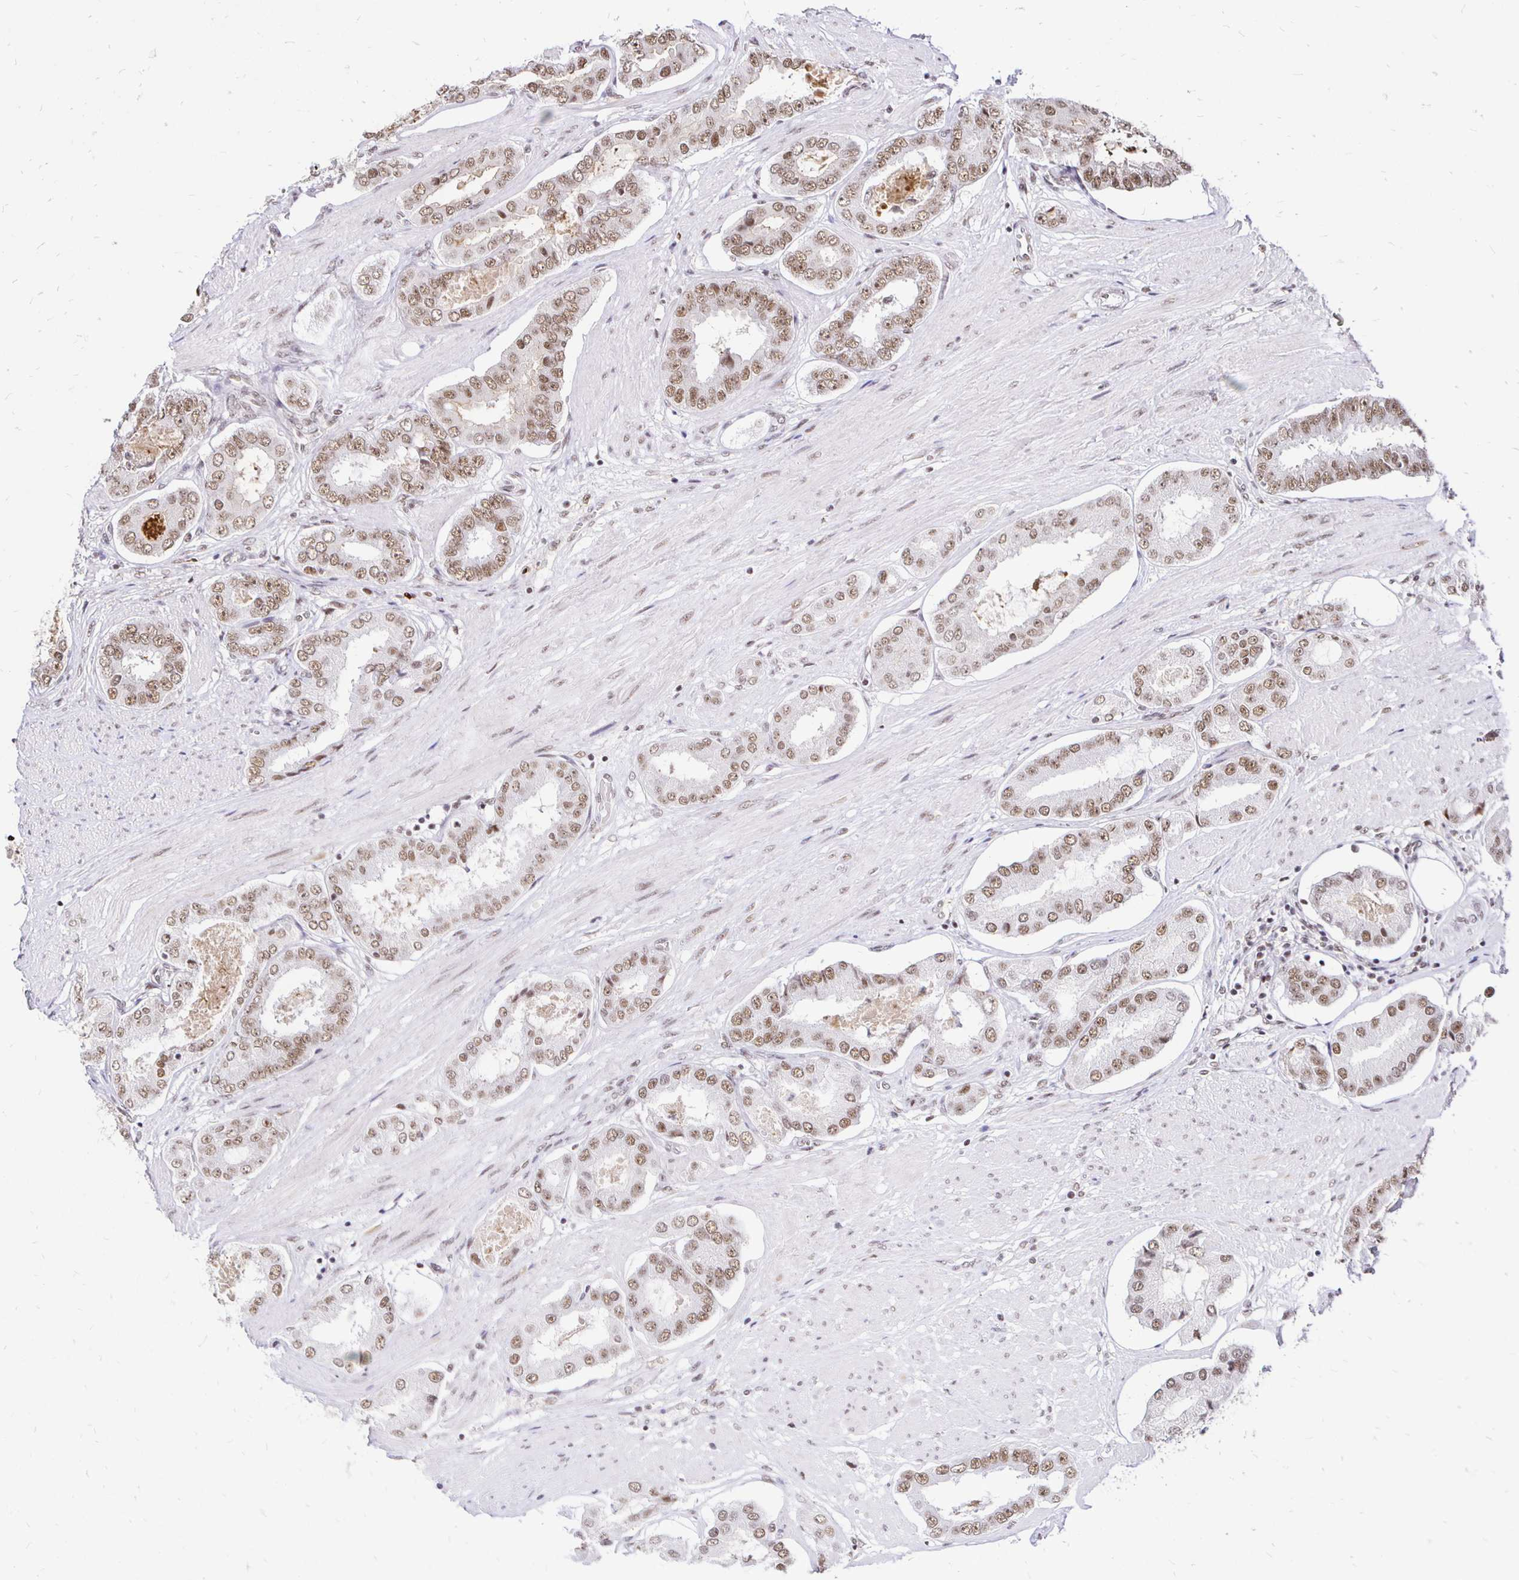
{"staining": {"intensity": "moderate", "quantity": ">75%", "location": "nuclear"}, "tissue": "prostate cancer", "cell_type": "Tumor cells", "image_type": "cancer", "snomed": [{"axis": "morphology", "description": "Adenocarcinoma, High grade"}, {"axis": "topography", "description": "Prostate"}], "caption": "Prostate cancer (adenocarcinoma (high-grade)) stained with DAB immunohistochemistry shows medium levels of moderate nuclear positivity in approximately >75% of tumor cells.", "gene": "SIN3A", "patient": {"sex": "male", "age": 63}}